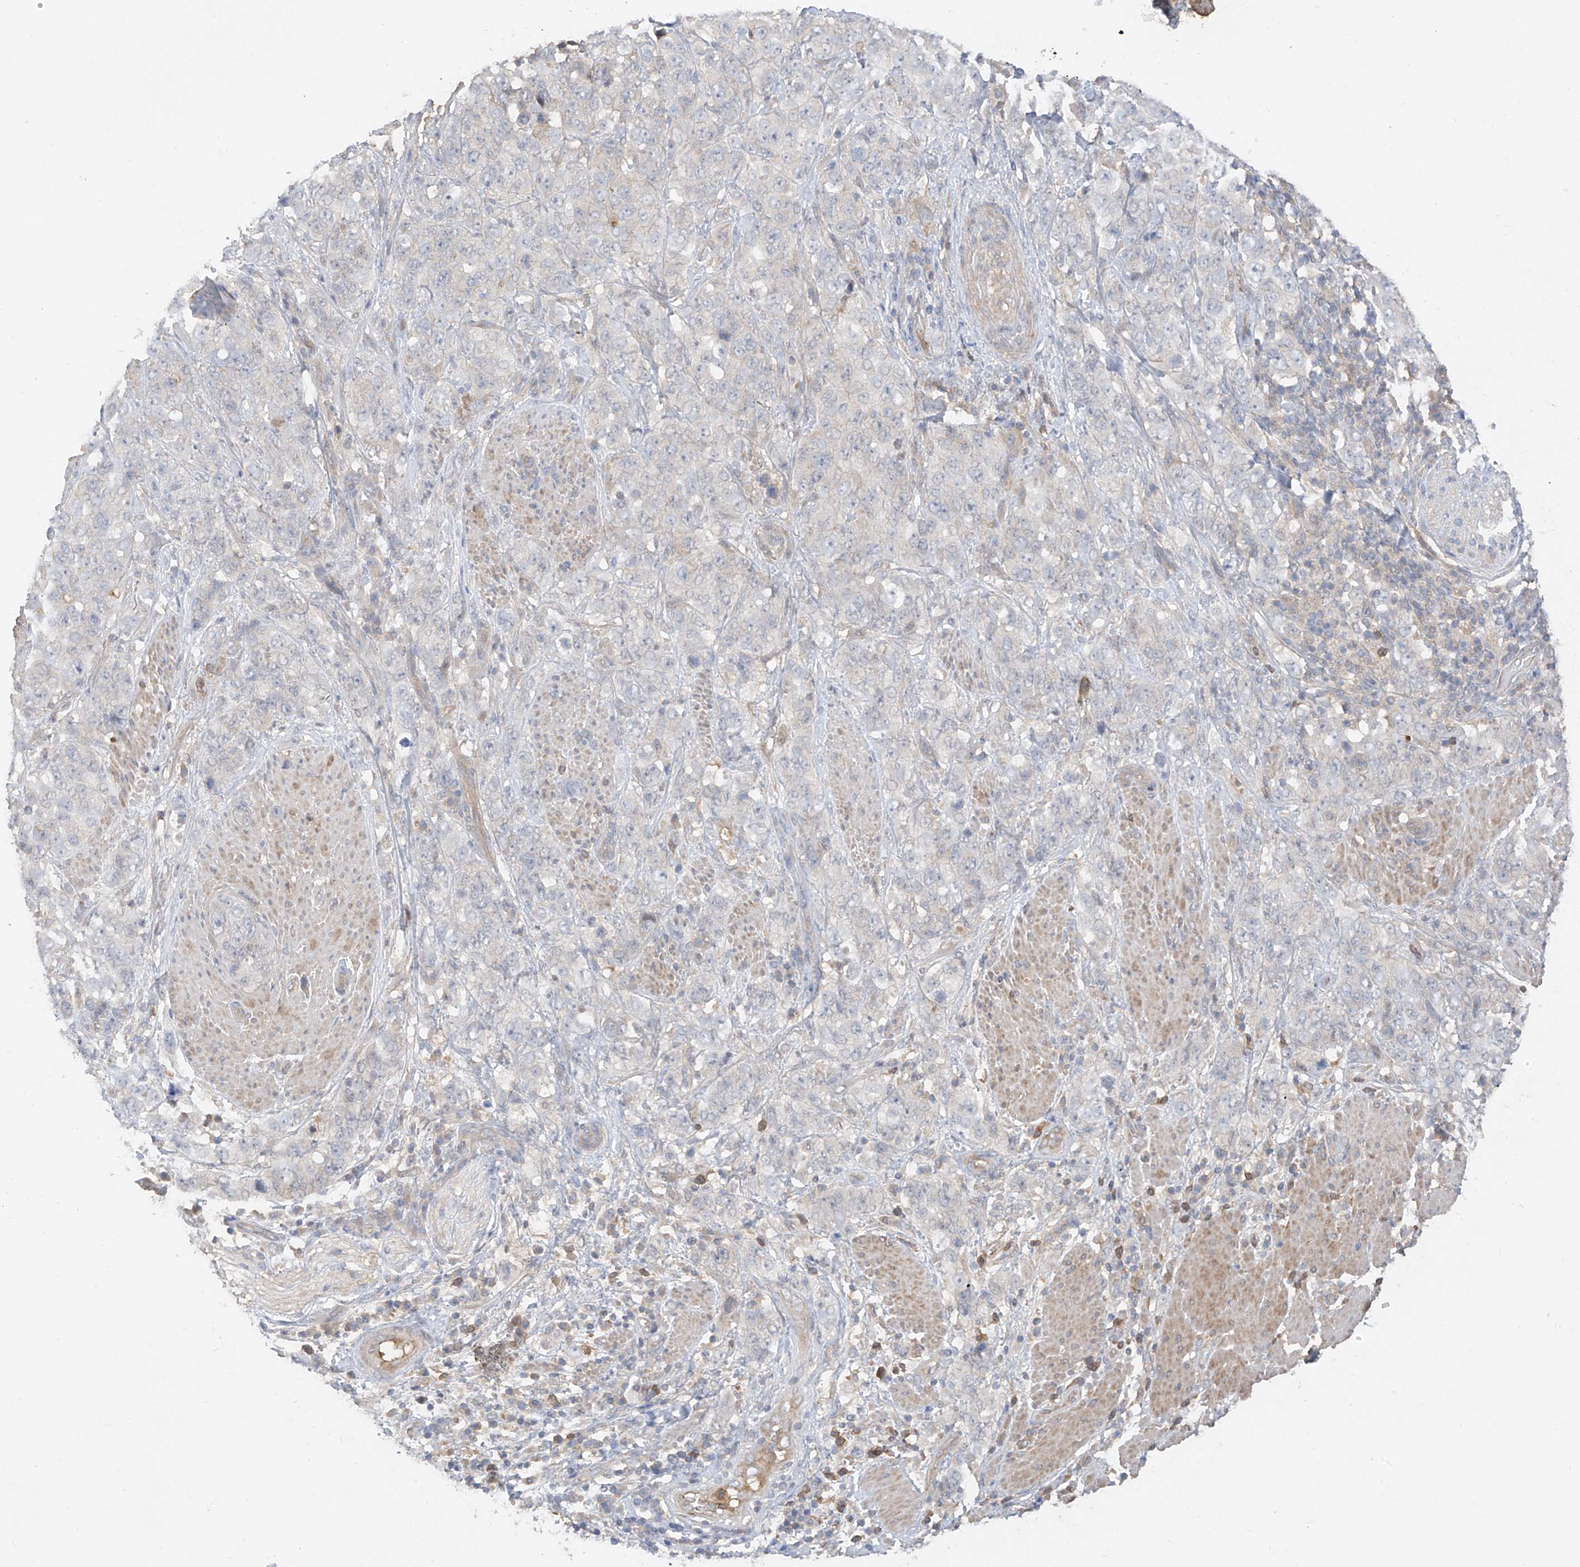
{"staining": {"intensity": "negative", "quantity": "none", "location": "none"}, "tissue": "stomach cancer", "cell_type": "Tumor cells", "image_type": "cancer", "snomed": [{"axis": "morphology", "description": "Adenocarcinoma, NOS"}, {"axis": "topography", "description": "Stomach"}], "caption": "Immunohistochemistry of stomach cancer displays no staining in tumor cells. (Immunohistochemistry, brightfield microscopy, high magnification).", "gene": "CACNA2D4", "patient": {"sex": "male", "age": 48}}